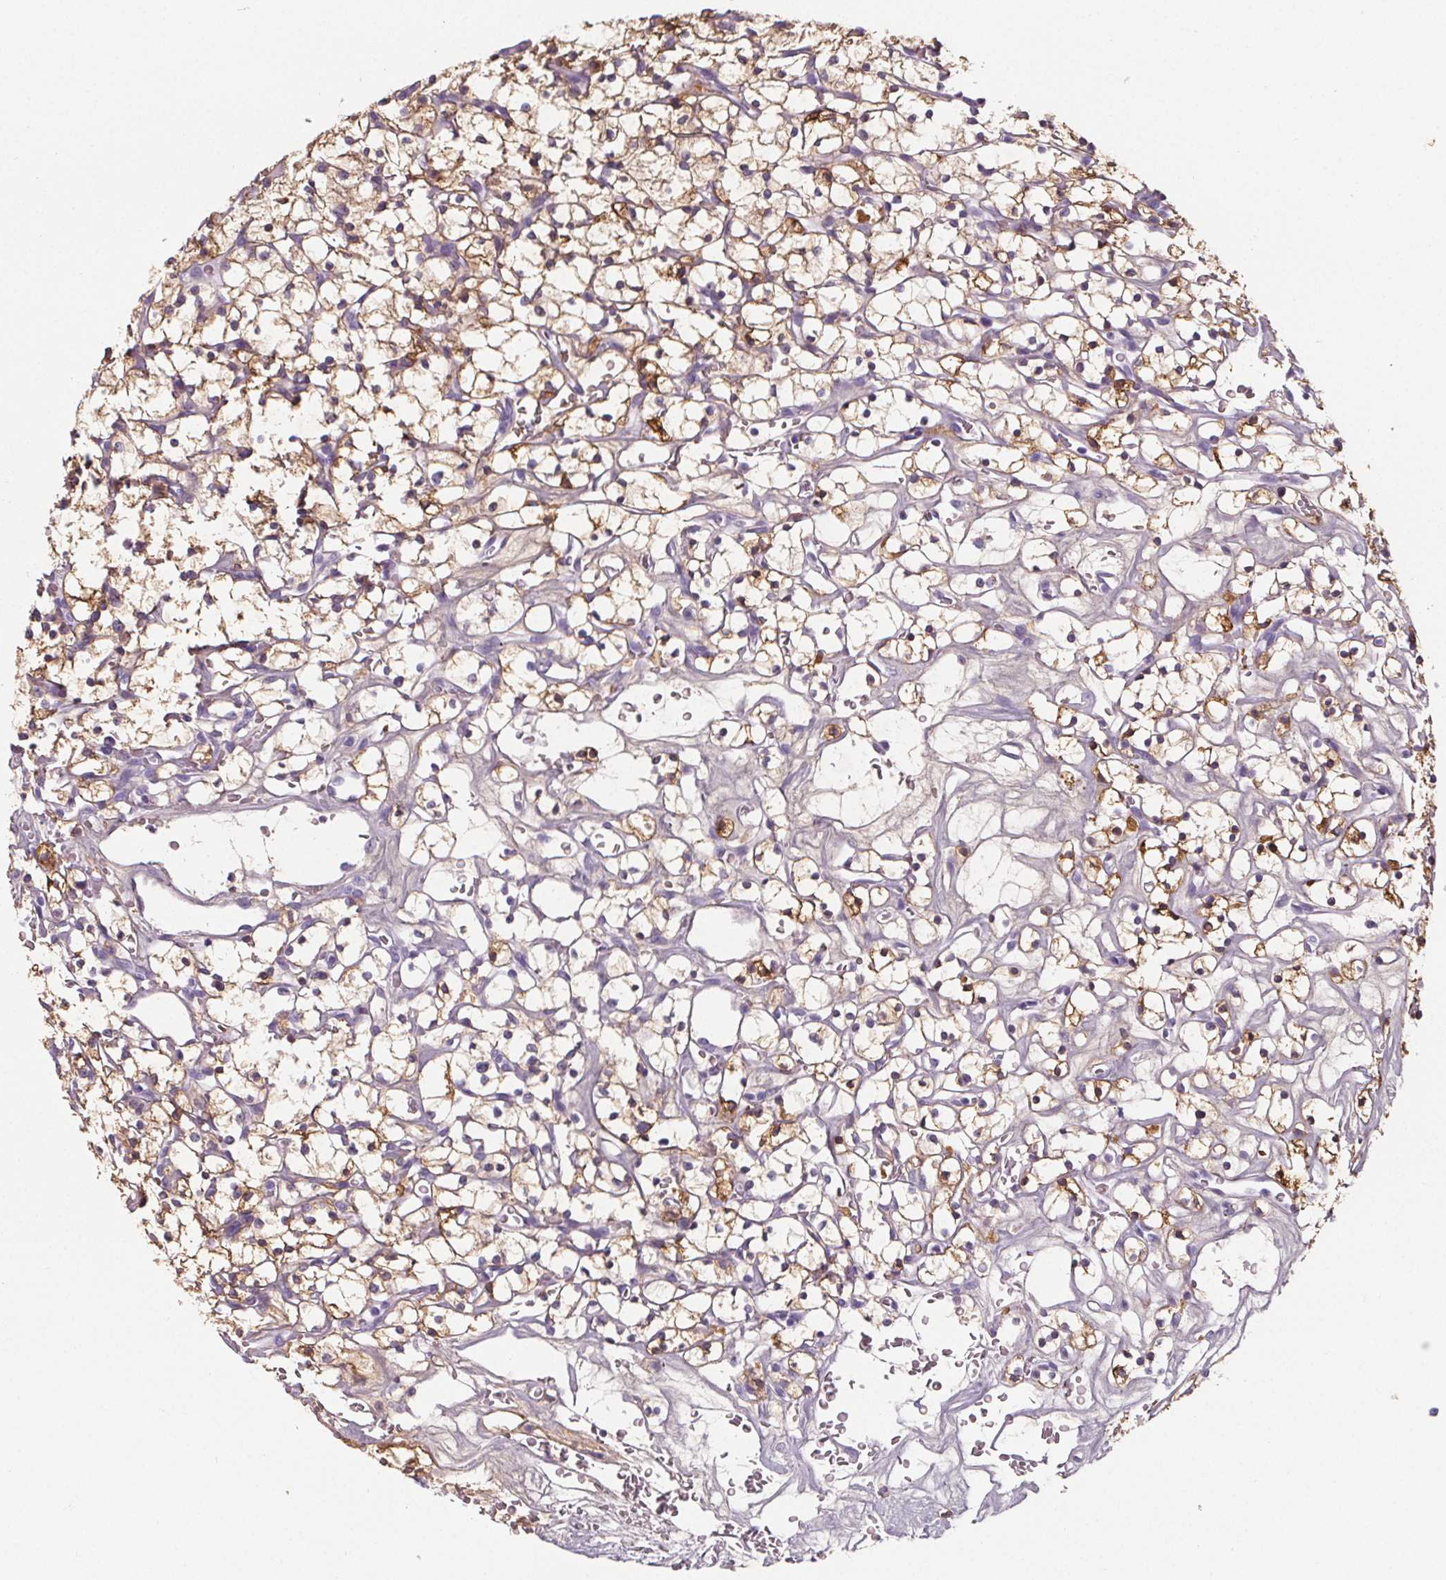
{"staining": {"intensity": "moderate", "quantity": ">75%", "location": "cytoplasmic/membranous"}, "tissue": "renal cancer", "cell_type": "Tumor cells", "image_type": "cancer", "snomed": [{"axis": "morphology", "description": "Adenocarcinoma, NOS"}, {"axis": "topography", "description": "Kidney"}], "caption": "Immunohistochemistry (DAB) staining of renal cancer shows moderate cytoplasmic/membranous protein staining in approximately >75% of tumor cells.", "gene": "ADRB1", "patient": {"sex": "female", "age": 64}}